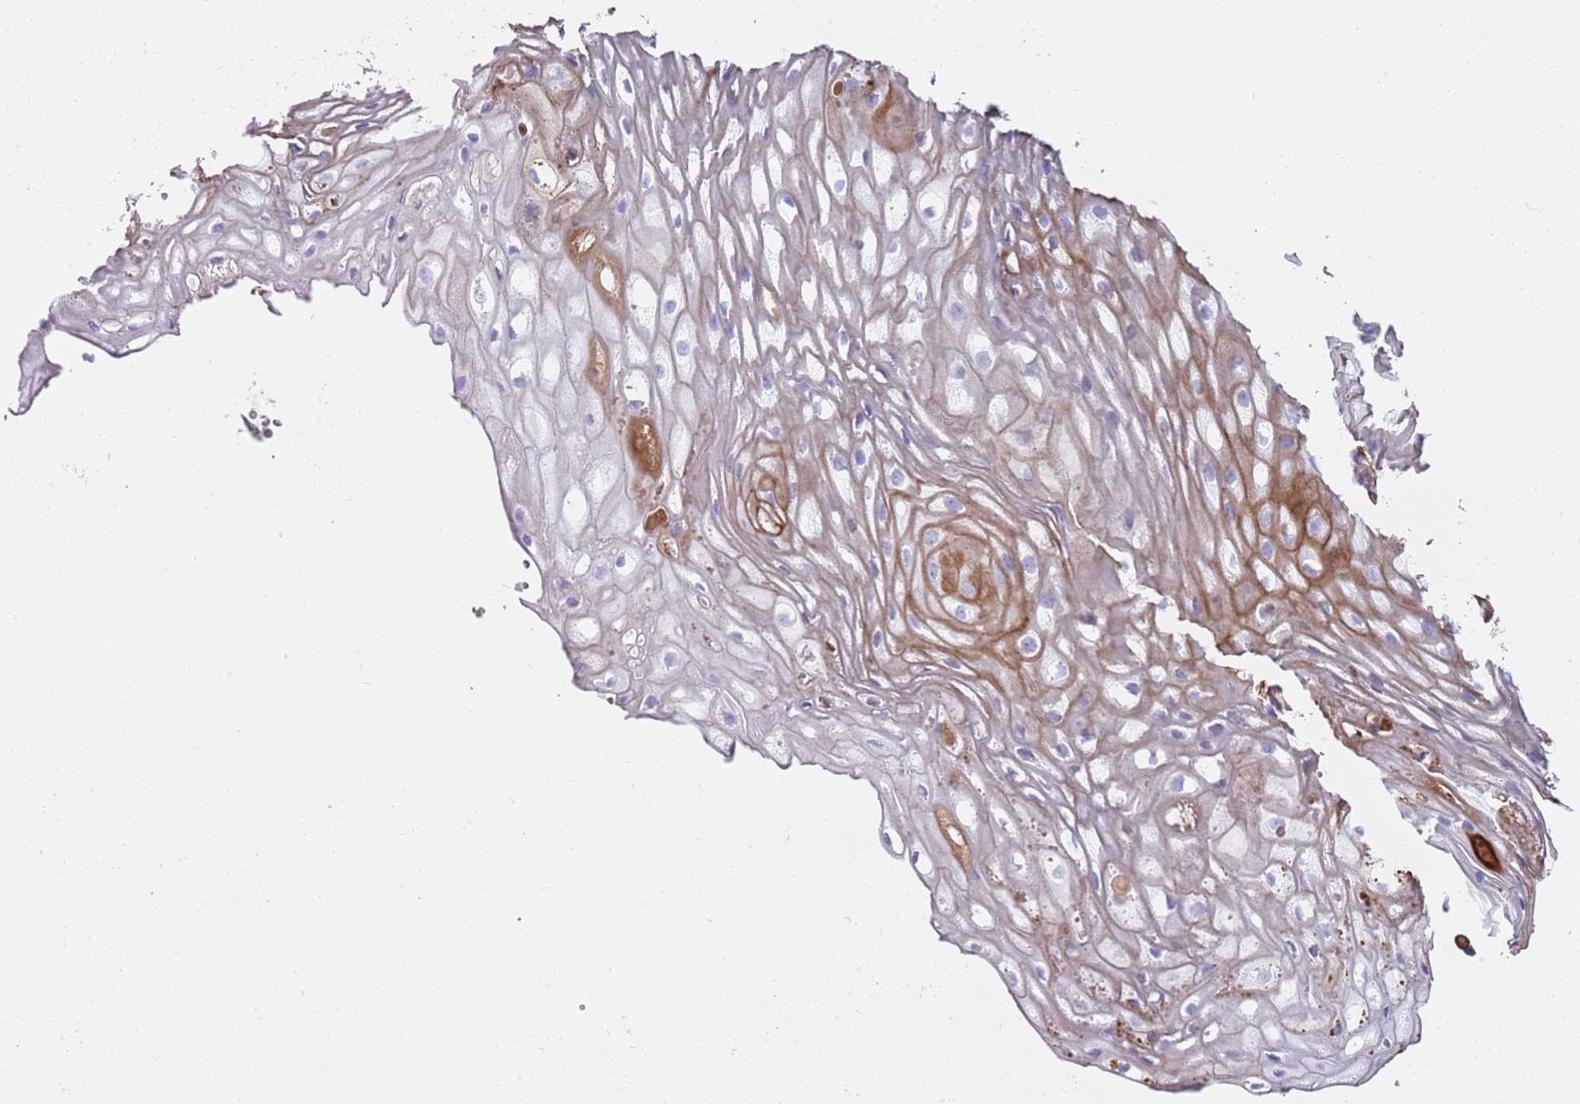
{"staining": {"intensity": "moderate", "quantity": "<25%", "location": "cytoplasmic/membranous"}, "tissue": "vagina", "cell_type": "Squamous epithelial cells", "image_type": "normal", "snomed": [{"axis": "morphology", "description": "Normal tissue, NOS"}, {"axis": "topography", "description": "Vagina"}], "caption": "High-magnification brightfield microscopy of unremarkable vagina stained with DAB (3,3'-diaminobenzidine) (brown) and counterstained with hematoxylin (blue). squamous epithelial cells exhibit moderate cytoplasmic/membranous staining is present in about<25% of cells.", "gene": "CD177", "patient": {"sex": "female", "age": 60}}